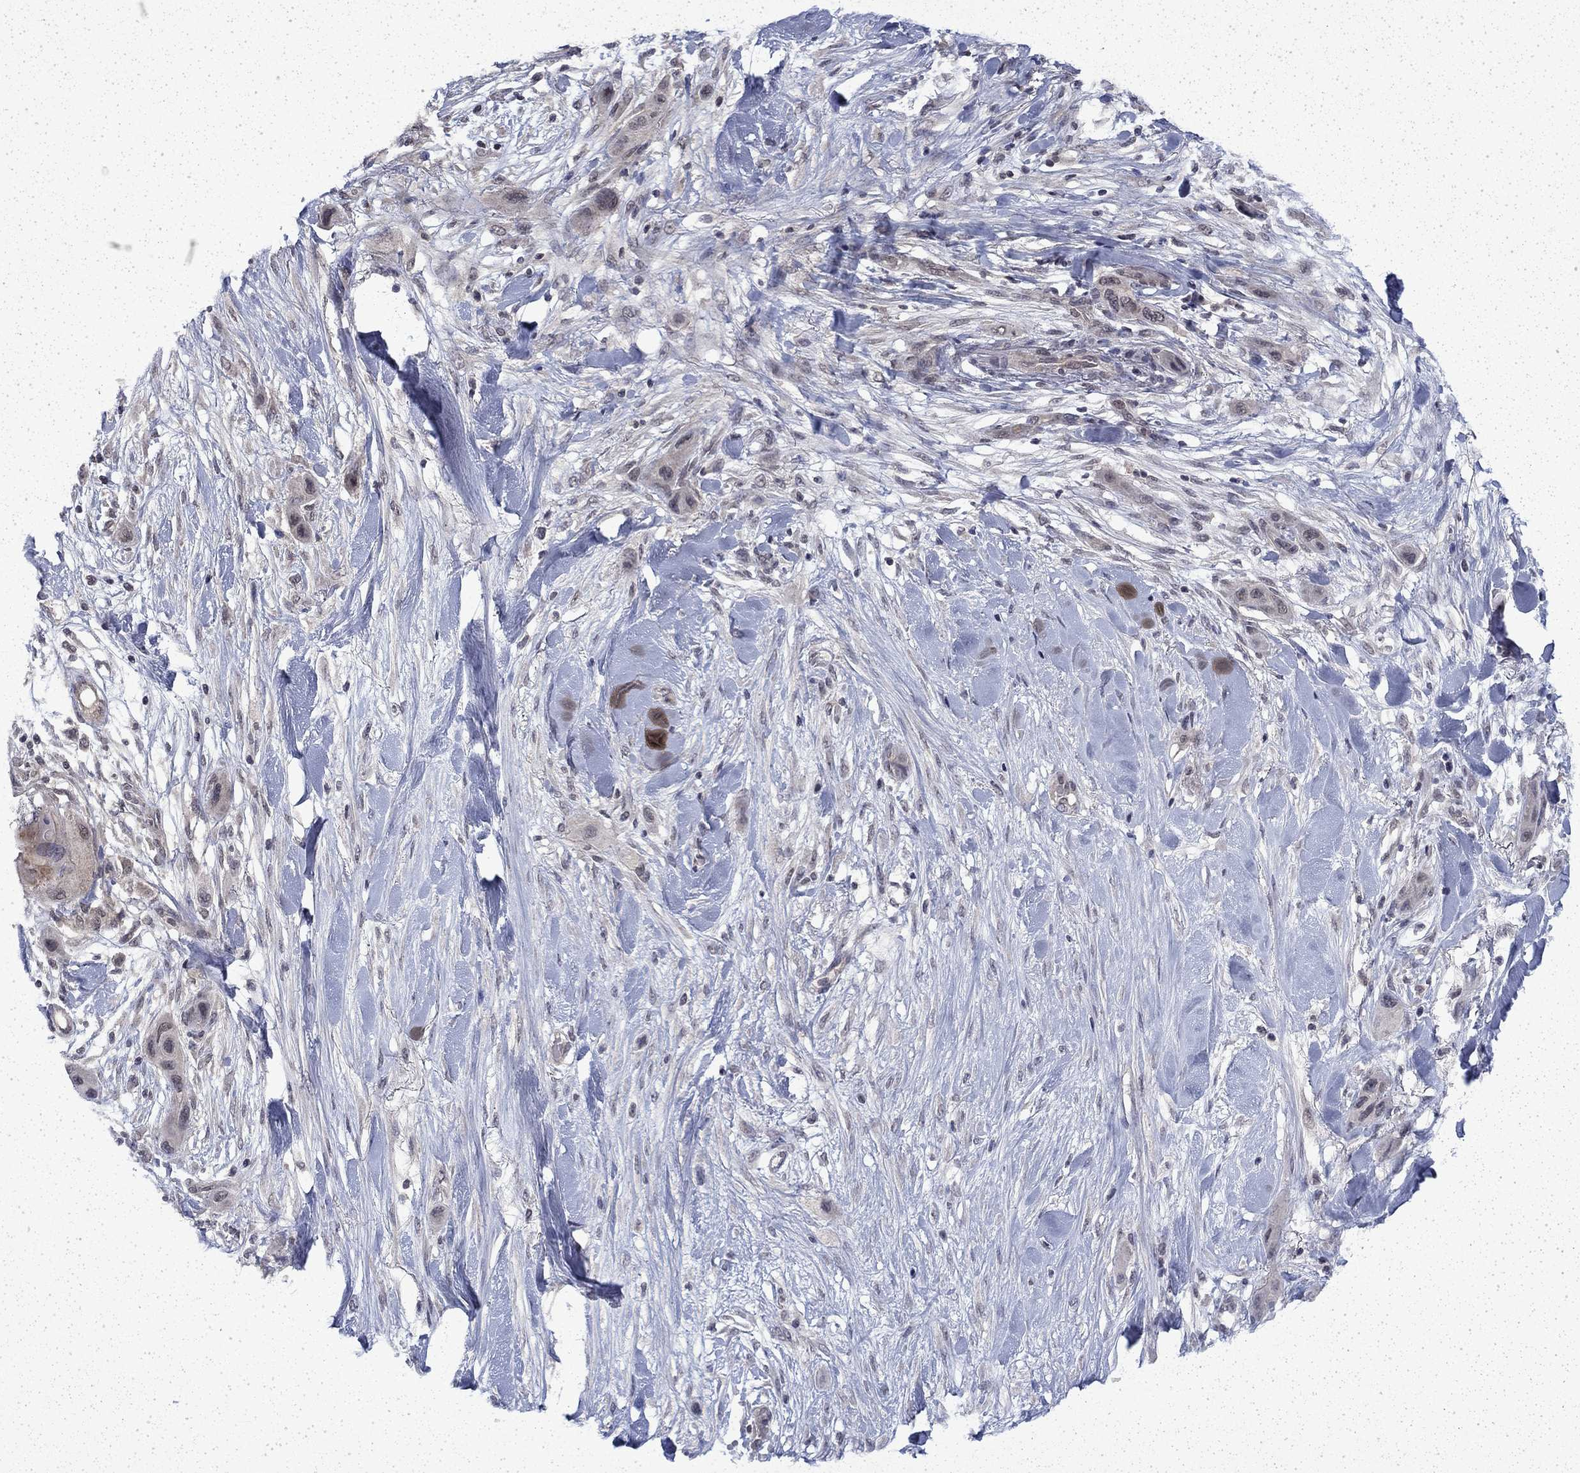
{"staining": {"intensity": "negative", "quantity": "none", "location": "none"}, "tissue": "skin cancer", "cell_type": "Tumor cells", "image_type": "cancer", "snomed": [{"axis": "morphology", "description": "Squamous cell carcinoma, NOS"}, {"axis": "topography", "description": "Skin"}], "caption": "Tumor cells are negative for brown protein staining in skin cancer.", "gene": "CHAT", "patient": {"sex": "male", "age": 79}}